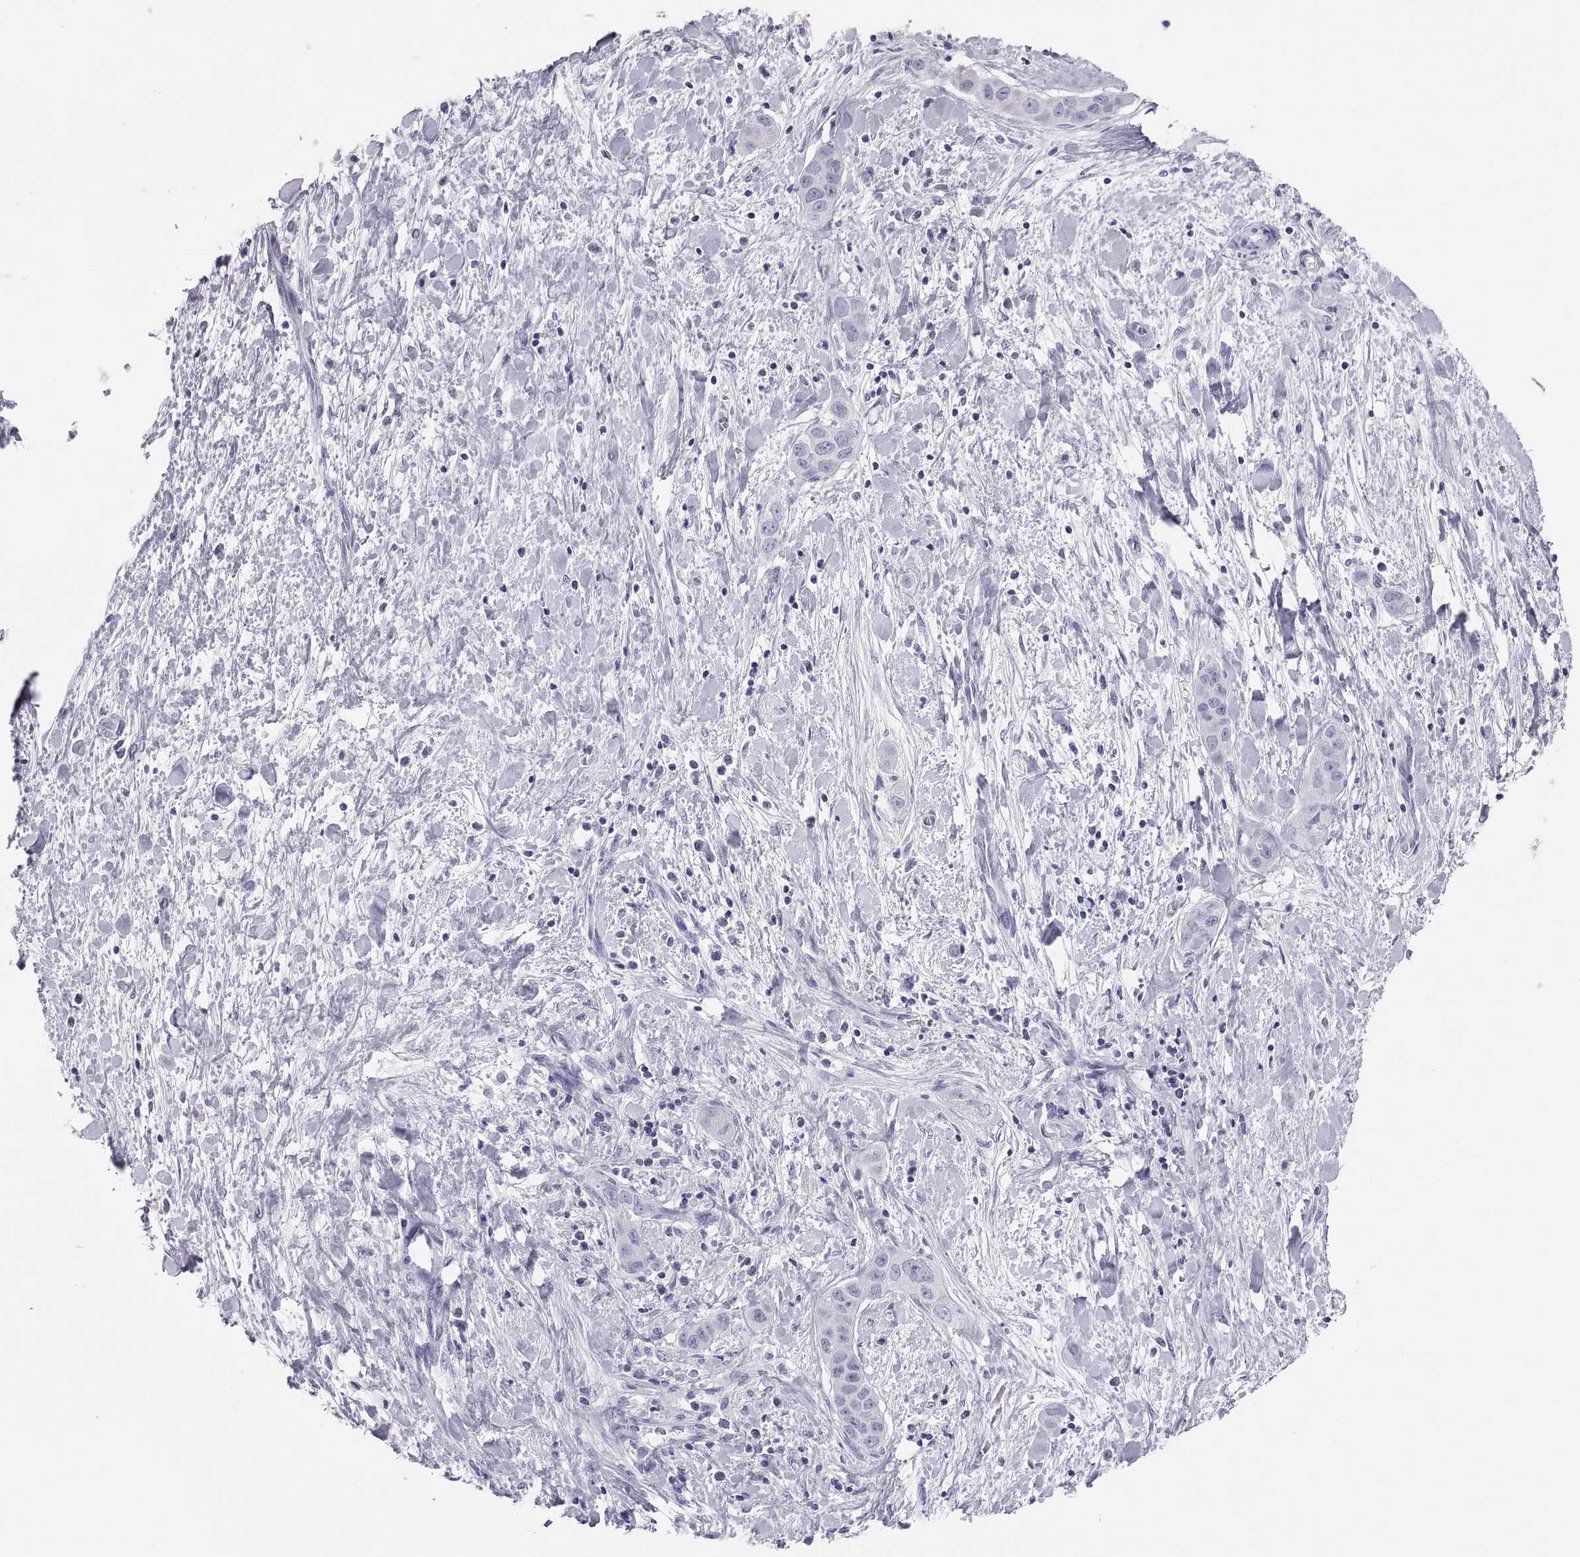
{"staining": {"intensity": "negative", "quantity": "none", "location": "none"}, "tissue": "liver cancer", "cell_type": "Tumor cells", "image_type": "cancer", "snomed": [{"axis": "morphology", "description": "Cholangiocarcinoma"}, {"axis": "topography", "description": "Liver"}], "caption": "A micrograph of liver cancer stained for a protein displays no brown staining in tumor cells. (Stains: DAB immunohistochemistry (IHC) with hematoxylin counter stain, Microscopy: brightfield microscopy at high magnification).", "gene": "RNASE12", "patient": {"sex": "female", "age": 52}}